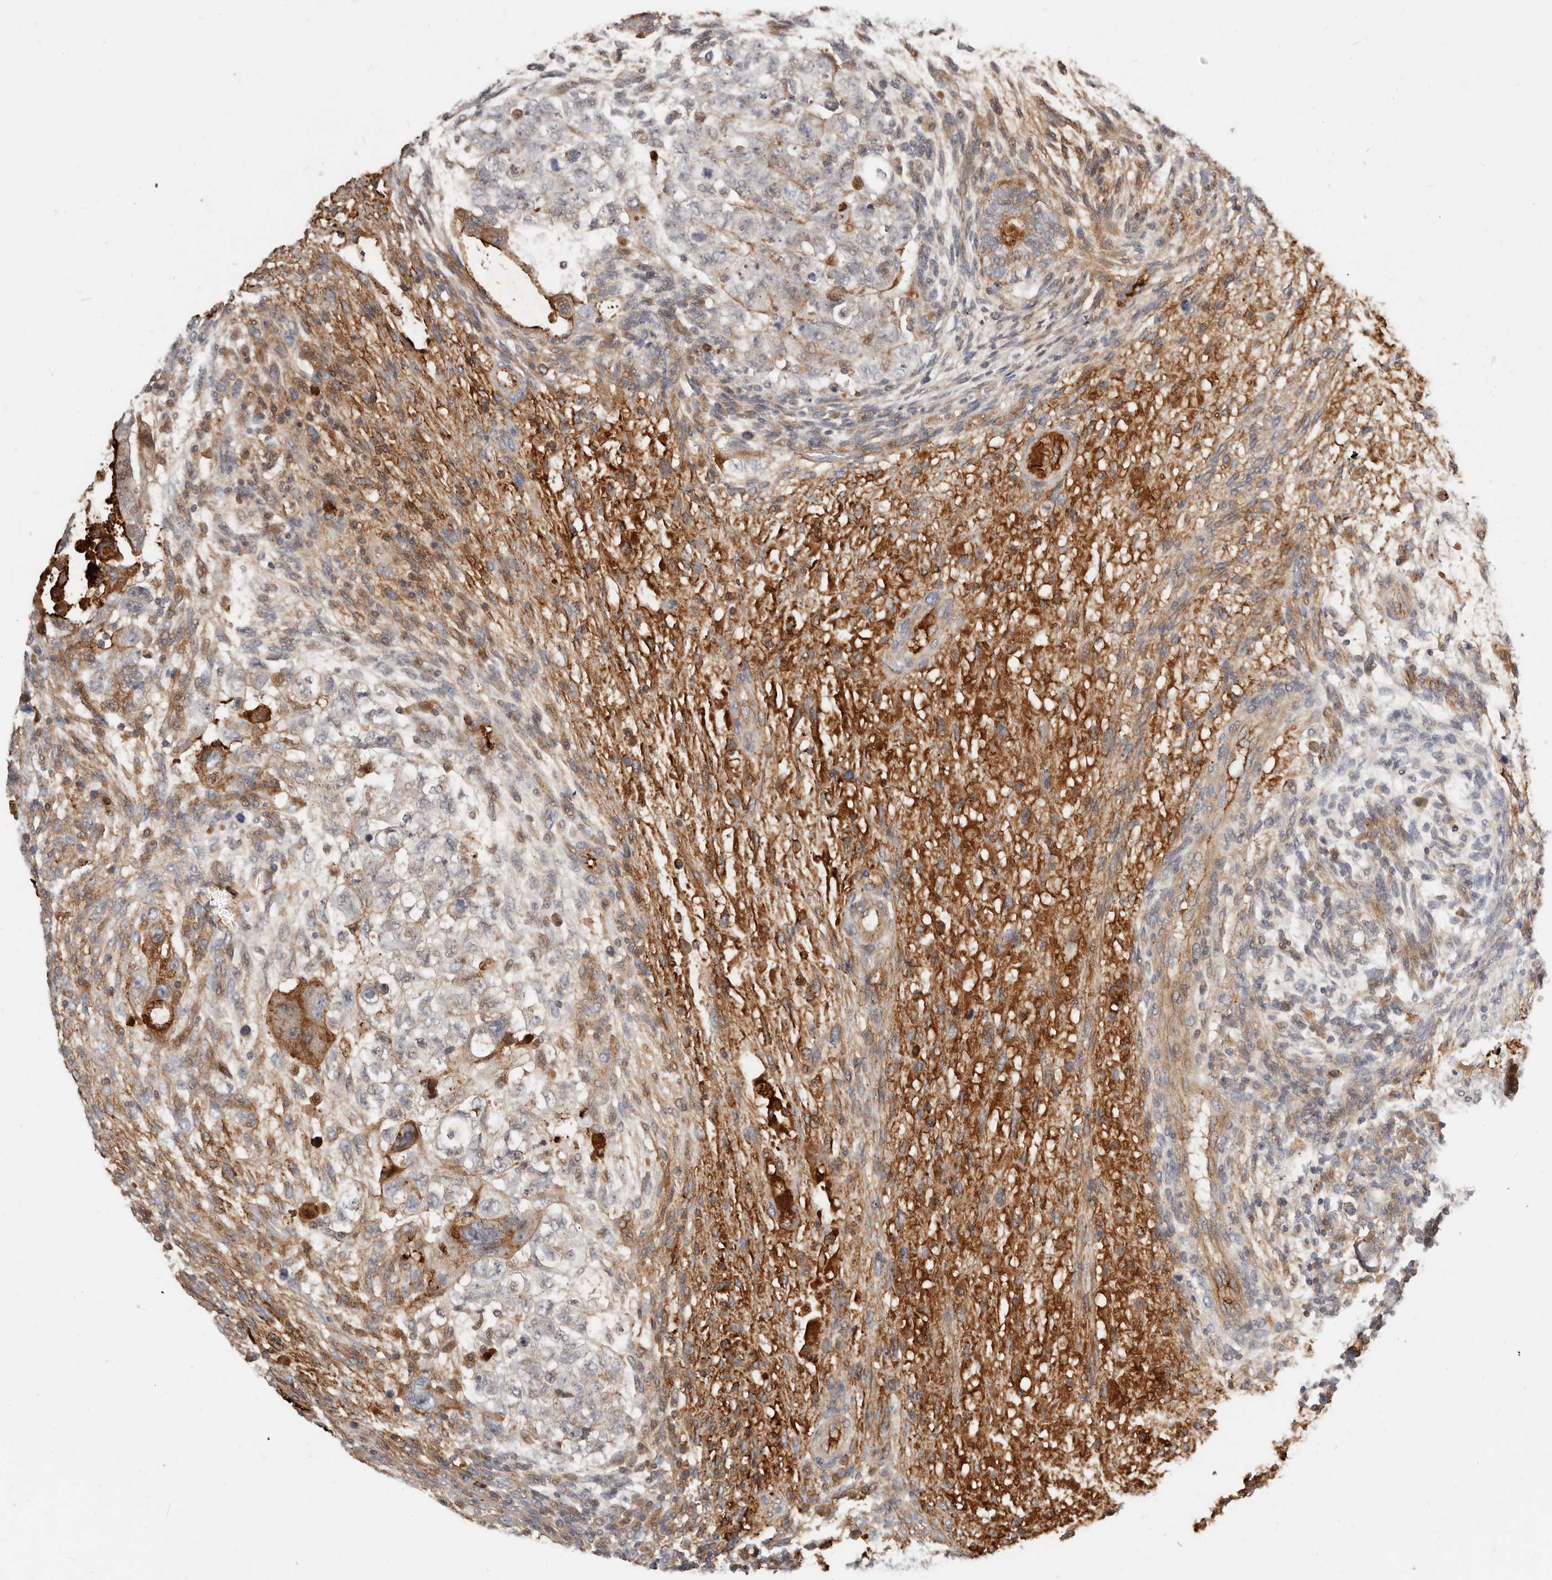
{"staining": {"intensity": "moderate", "quantity": "<25%", "location": "cytoplasmic/membranous"}, "tissue": "testis cancer", "cell_type": "Tumor cells", "image_type": "cancer", "snomed": [{"axis": "morphology", "description": "Carcinoma, Embryonal, NOS"}, {"axis": "topography", "description": "Testis"}], "caption": "Immunohistochemistry (IHC) micrograph of neoplastic tissue: human testis cancer stained using IHC demonstrates low levels of moderate protein expression localized specifically in the cytoplasmic/membranous of tumor cells, appearing as a cytoplasmic/membranous brown color.", "gene": "MTFR2", "patient": {"sex": "male", "age": 36}}